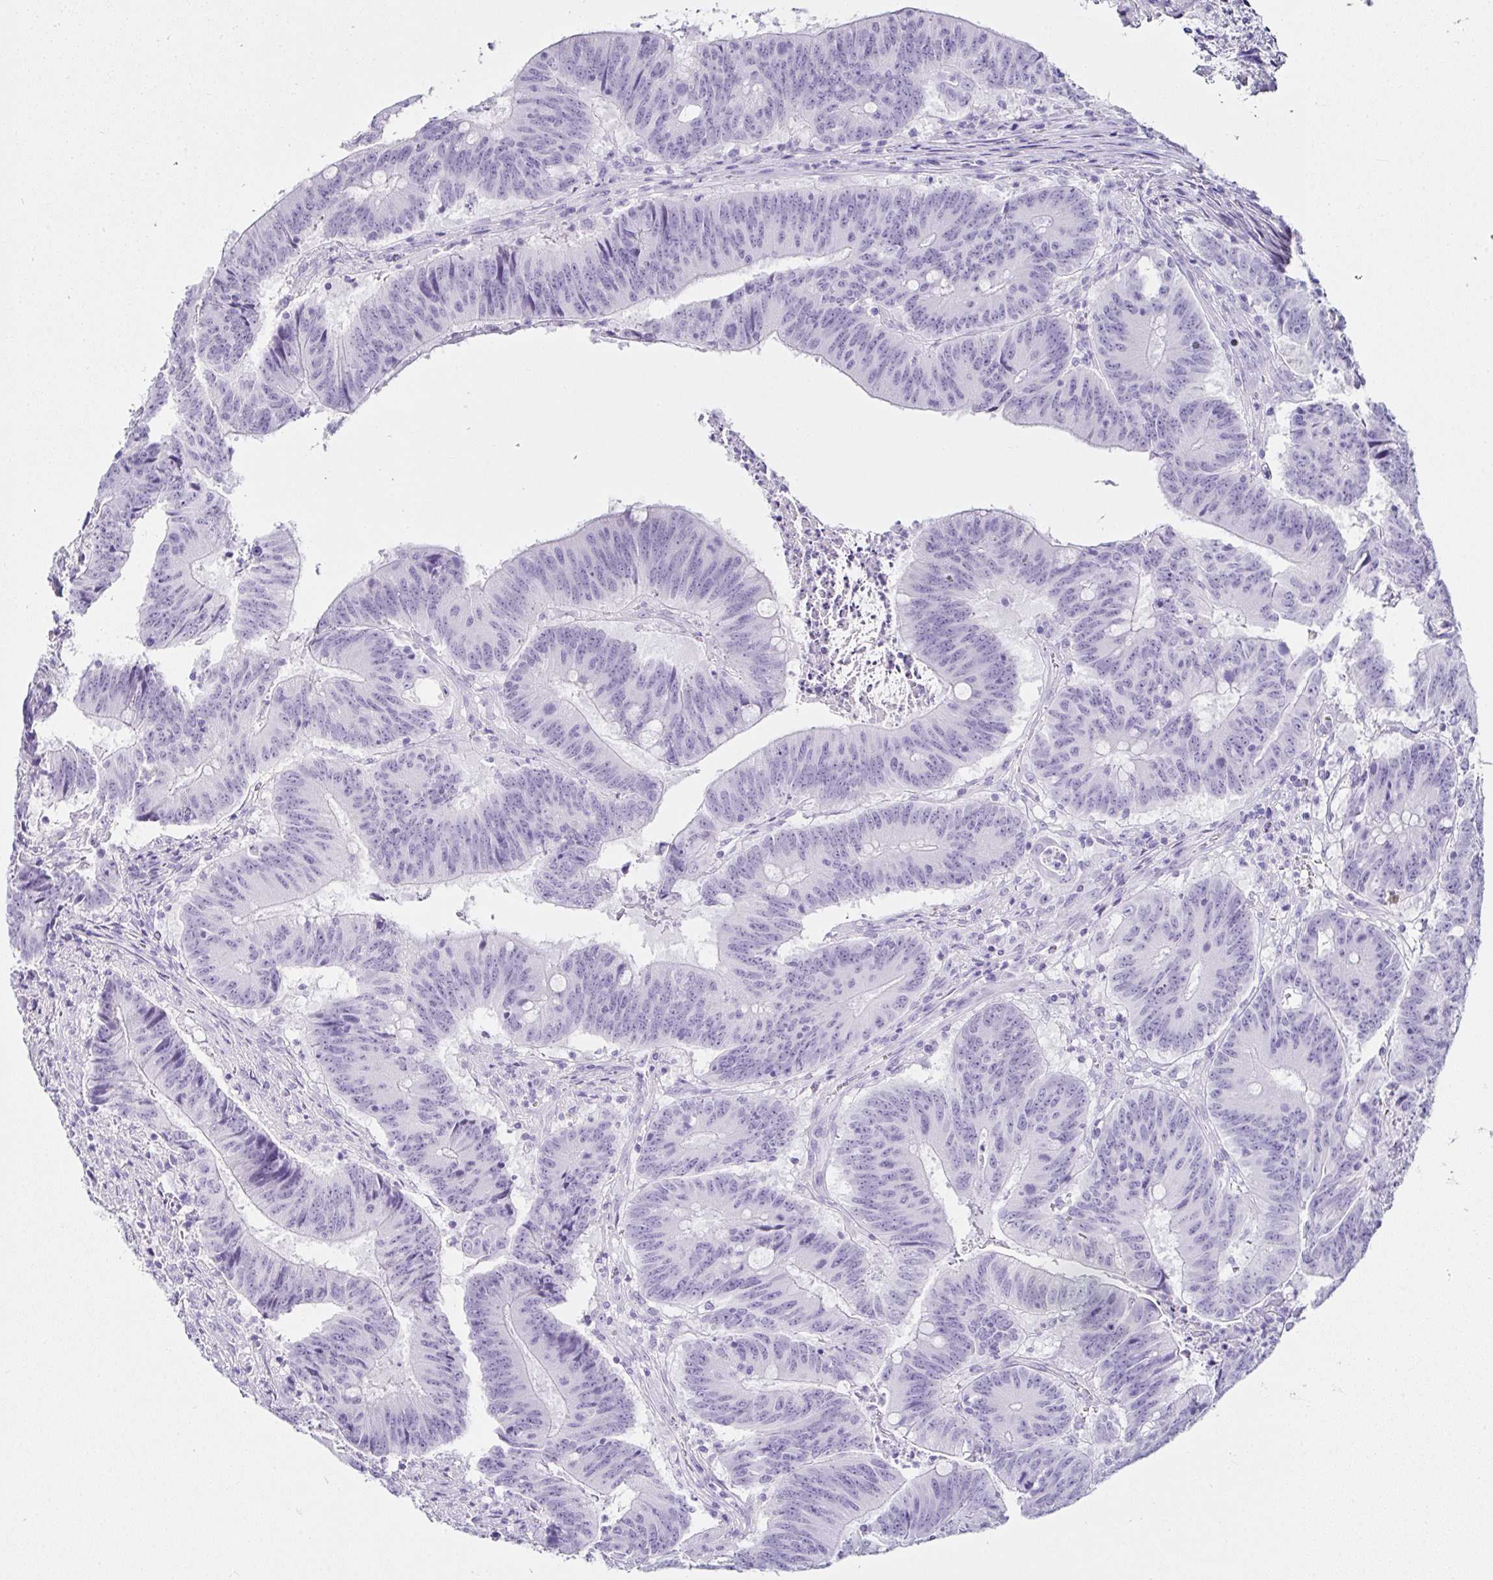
{"staining": {"intensity": "negative", "quantity": "none", "location": "none"}, "tissue": "colorectal cancer", "cell_type": "Tumor cells", "image_type": "cancer", "snomed": [{"axis": "morphology", "description": "Adenocarcinoma, NOS"}, {"axis": "topography", "description": "Colon"}], "caption": "This image is of colorectal cancer stained with immunohistochemistry to label a protein in brown with the nuclei are counter-stained blue. There is no staining in tumor cells.", "gene": "SERPINB3", "patient": {"sex": "female", "age": 87}}